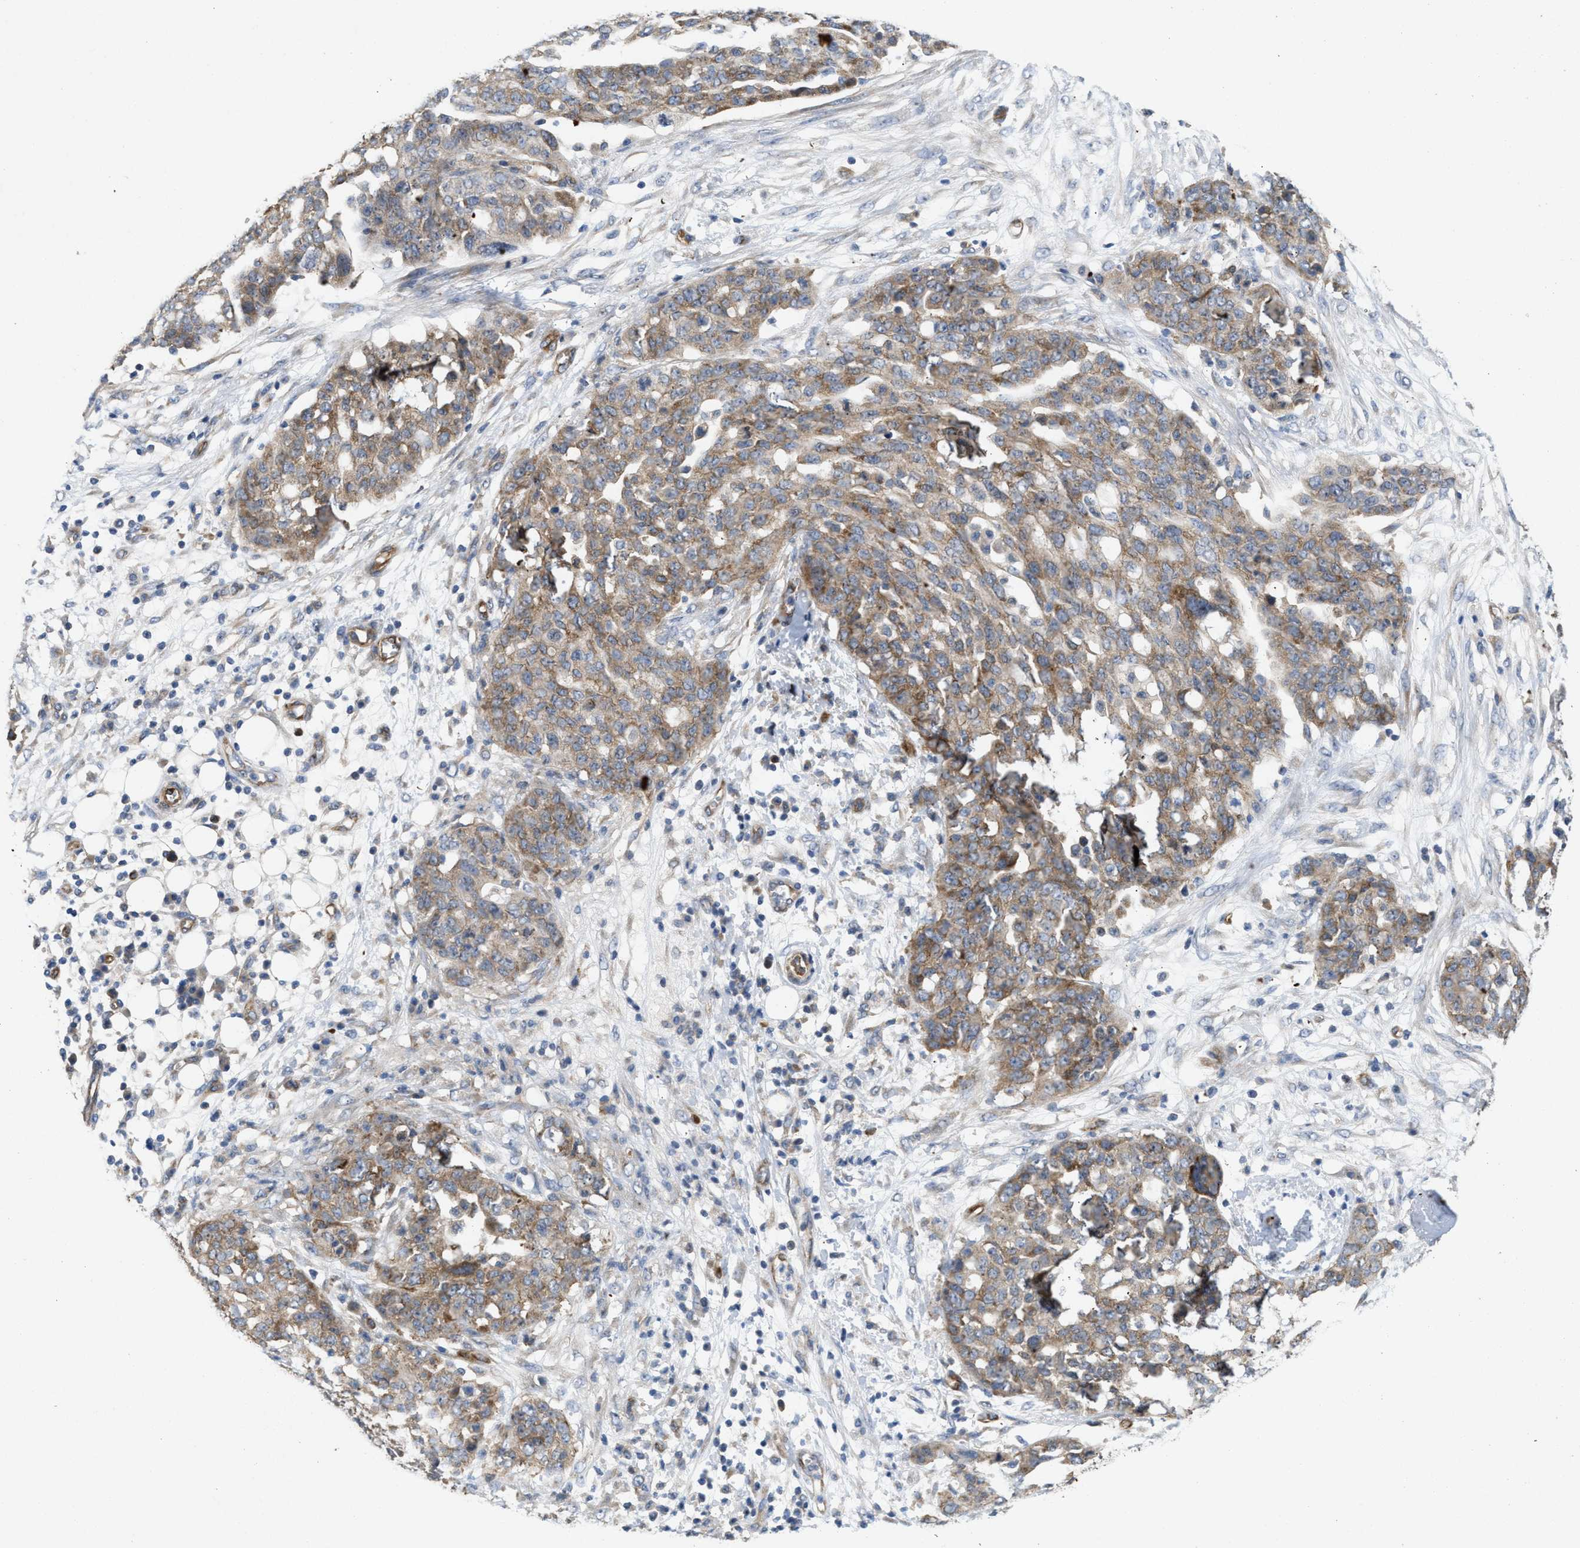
{"staining": {"intensity": "moderate", "quantity": ">75%", "location": "cytoplasmic/membranous"}, "tissue": "ovarian cancer", "cell_type": "Tumor cells", "image_type": "cancer", "snomed": [{"axis": "morphology", "description": "Cystadenocarcinoma, serous, NOS"}, {"axis": "topography", "description": "Soft tissue"}, {"axis": "topography", "description": "Ovary"}], "caption": "The photomicrograph displays staining of ovarian serous cystadenocarcinoma, revealing moderate cytoplasmic/membranous protein expression (brown color) within tumor cells.", "gene": "UBAP2", "patient": {"sex": "female", "age": 57}}